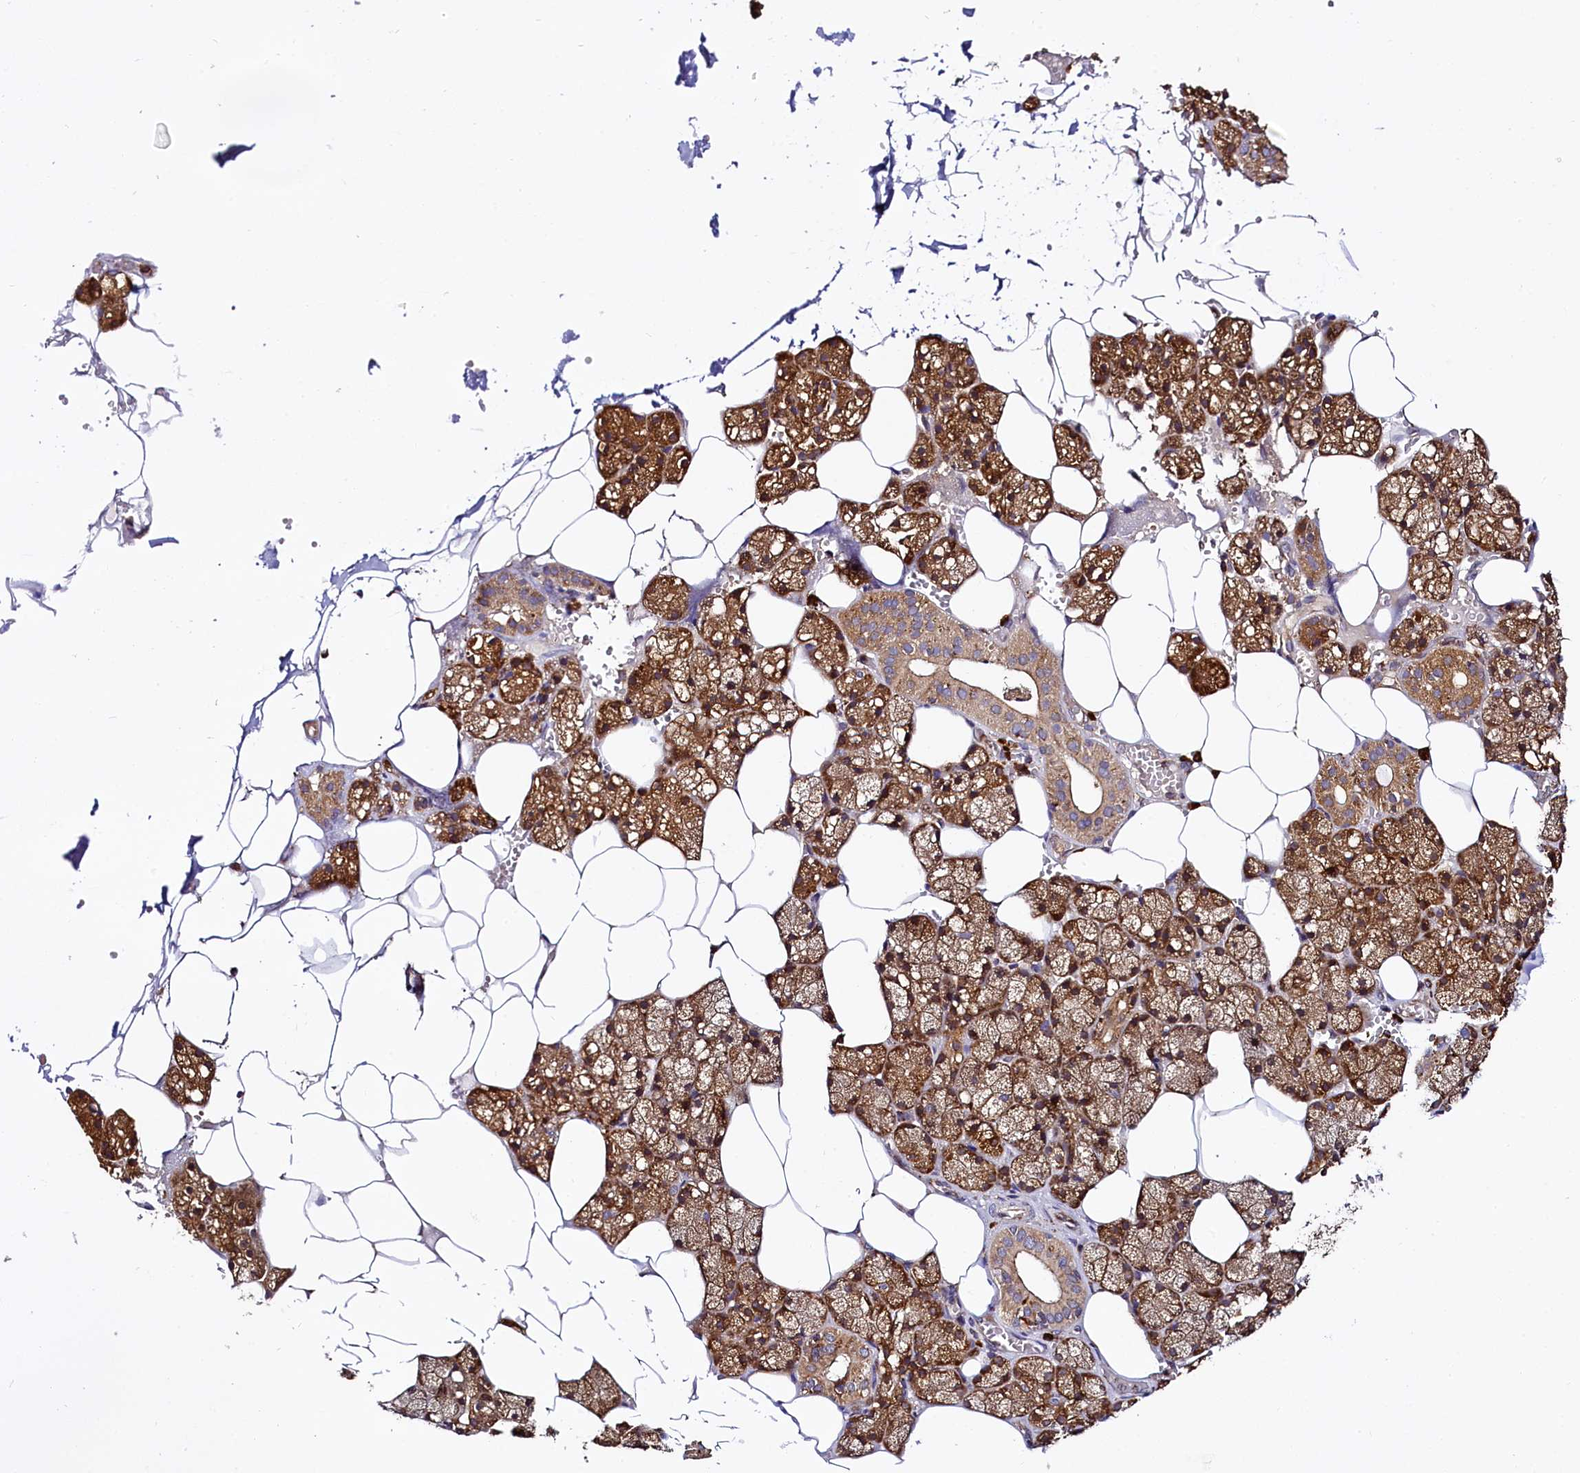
{"staining": {"intensity": "strong", "quantity": ">75%", "location": "cytoplasmic/membranous"}, "tissue": "salivary gland", "cell_type": "Glandular cells", "image_type": "normal", "snomed": [{"axis": "morphology", "description": "Normal tissue, NOS"}, {"axis": "topography", "description": "Salivary gland"}], "caption": "Protein staining of benign salivary gland displays strong cytoplasmic/membranous expression in approximately >75% of glandular cells.", "gene": "UFM1", "patient": {"sex": "male", "age": 62}}